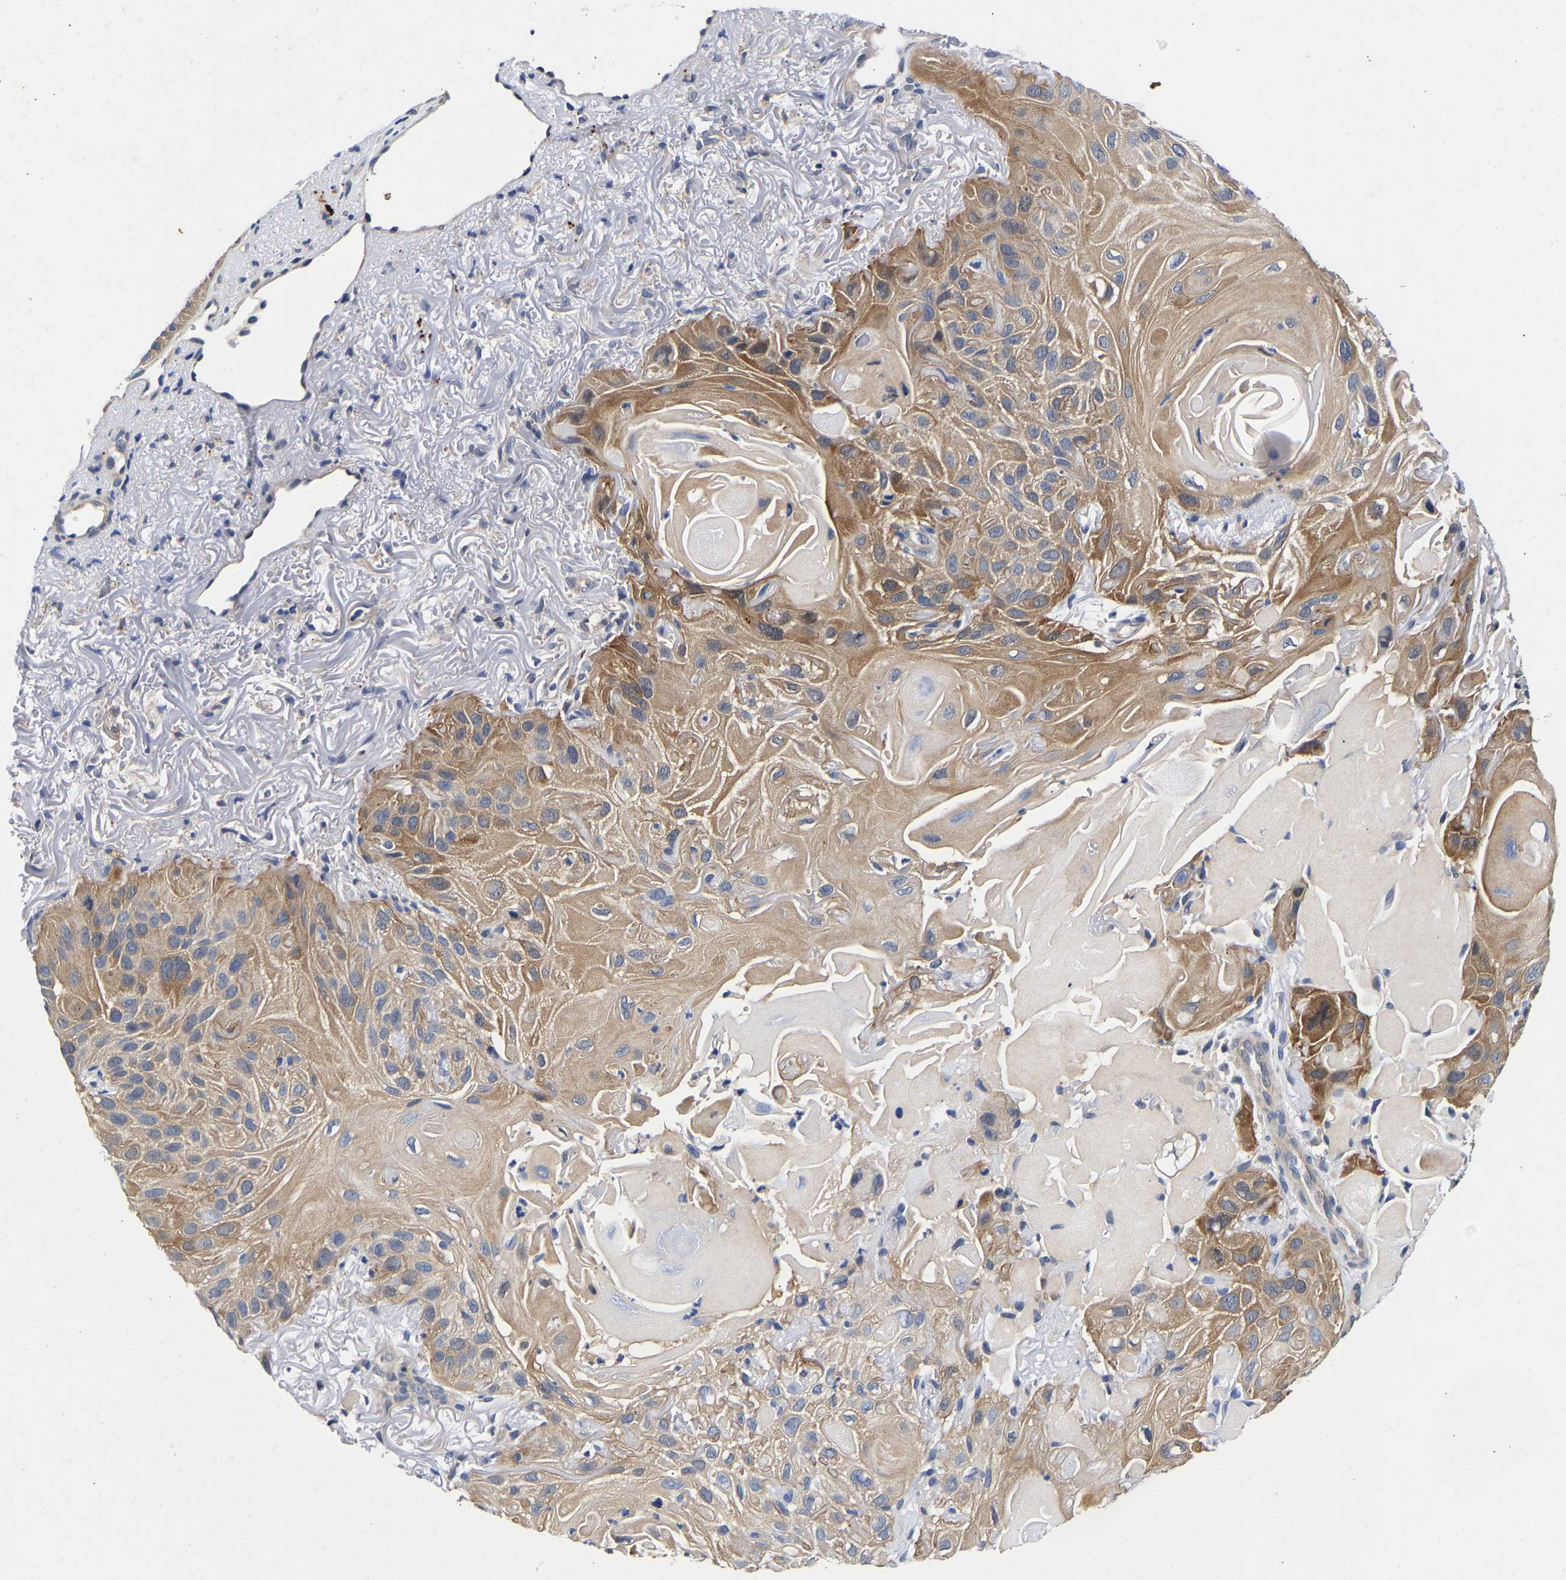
{"staining": {"intensity": "moderate", "quantity": ">75%", "location": "cytoplasmic/membranous"}, "tissue": "skin cancer", "cell_type": "Tumor cells", "image_type": "cancer", "snomed": [{"axis": "morphology", "description": "Squamous cell carcinoma, NOS"}, {"axis": "topography", "description": "Skin"}], "caption": "Skin cancer (squamous cell carcinoma) stained with immunohistochemistry (IHC) displays moderate cytoplasmic/membranous staining in about >75% of tumor cells.", "gene": "CCDC6", "patient": {"sex": "female", "age": 77}}